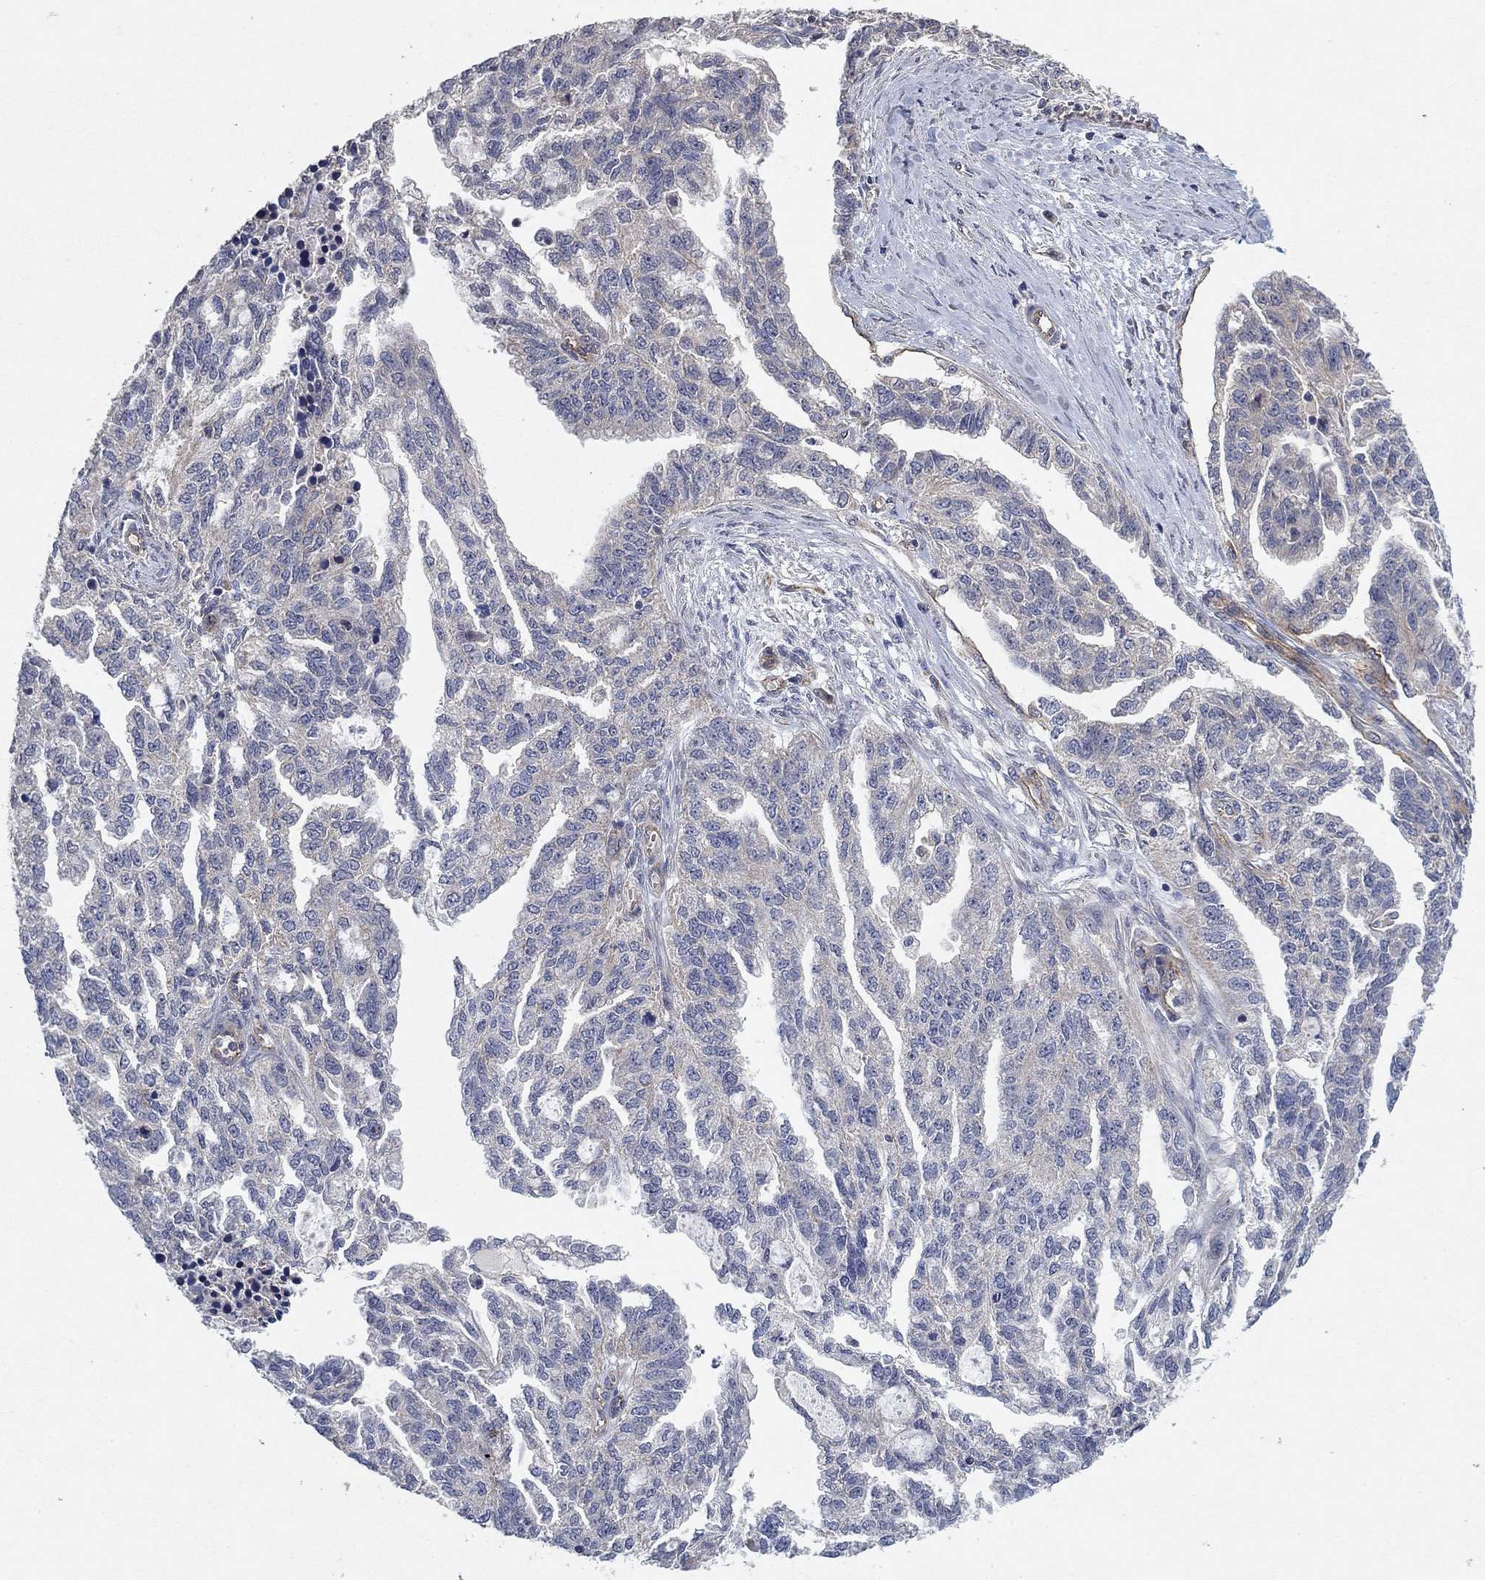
{"staining": {"intensity": "negative", "quantity": "none", "location": "none"}, "tissue": "ovarian cancer", "cell_type": "Tumor cells", "image_type": "cancer", "snomed": [{"axis": "morphology", "description": "Cystadenocarcinoma, serous, NOS"}, {"axis": "topography", "description": "Ovary"}], "caption": "Tumor cells are negative for brown protein staining in serous cystadenocarcinoma (ovarian).", "gene": "MCUR1", "patient": {"sex": "female", "age": 51}}